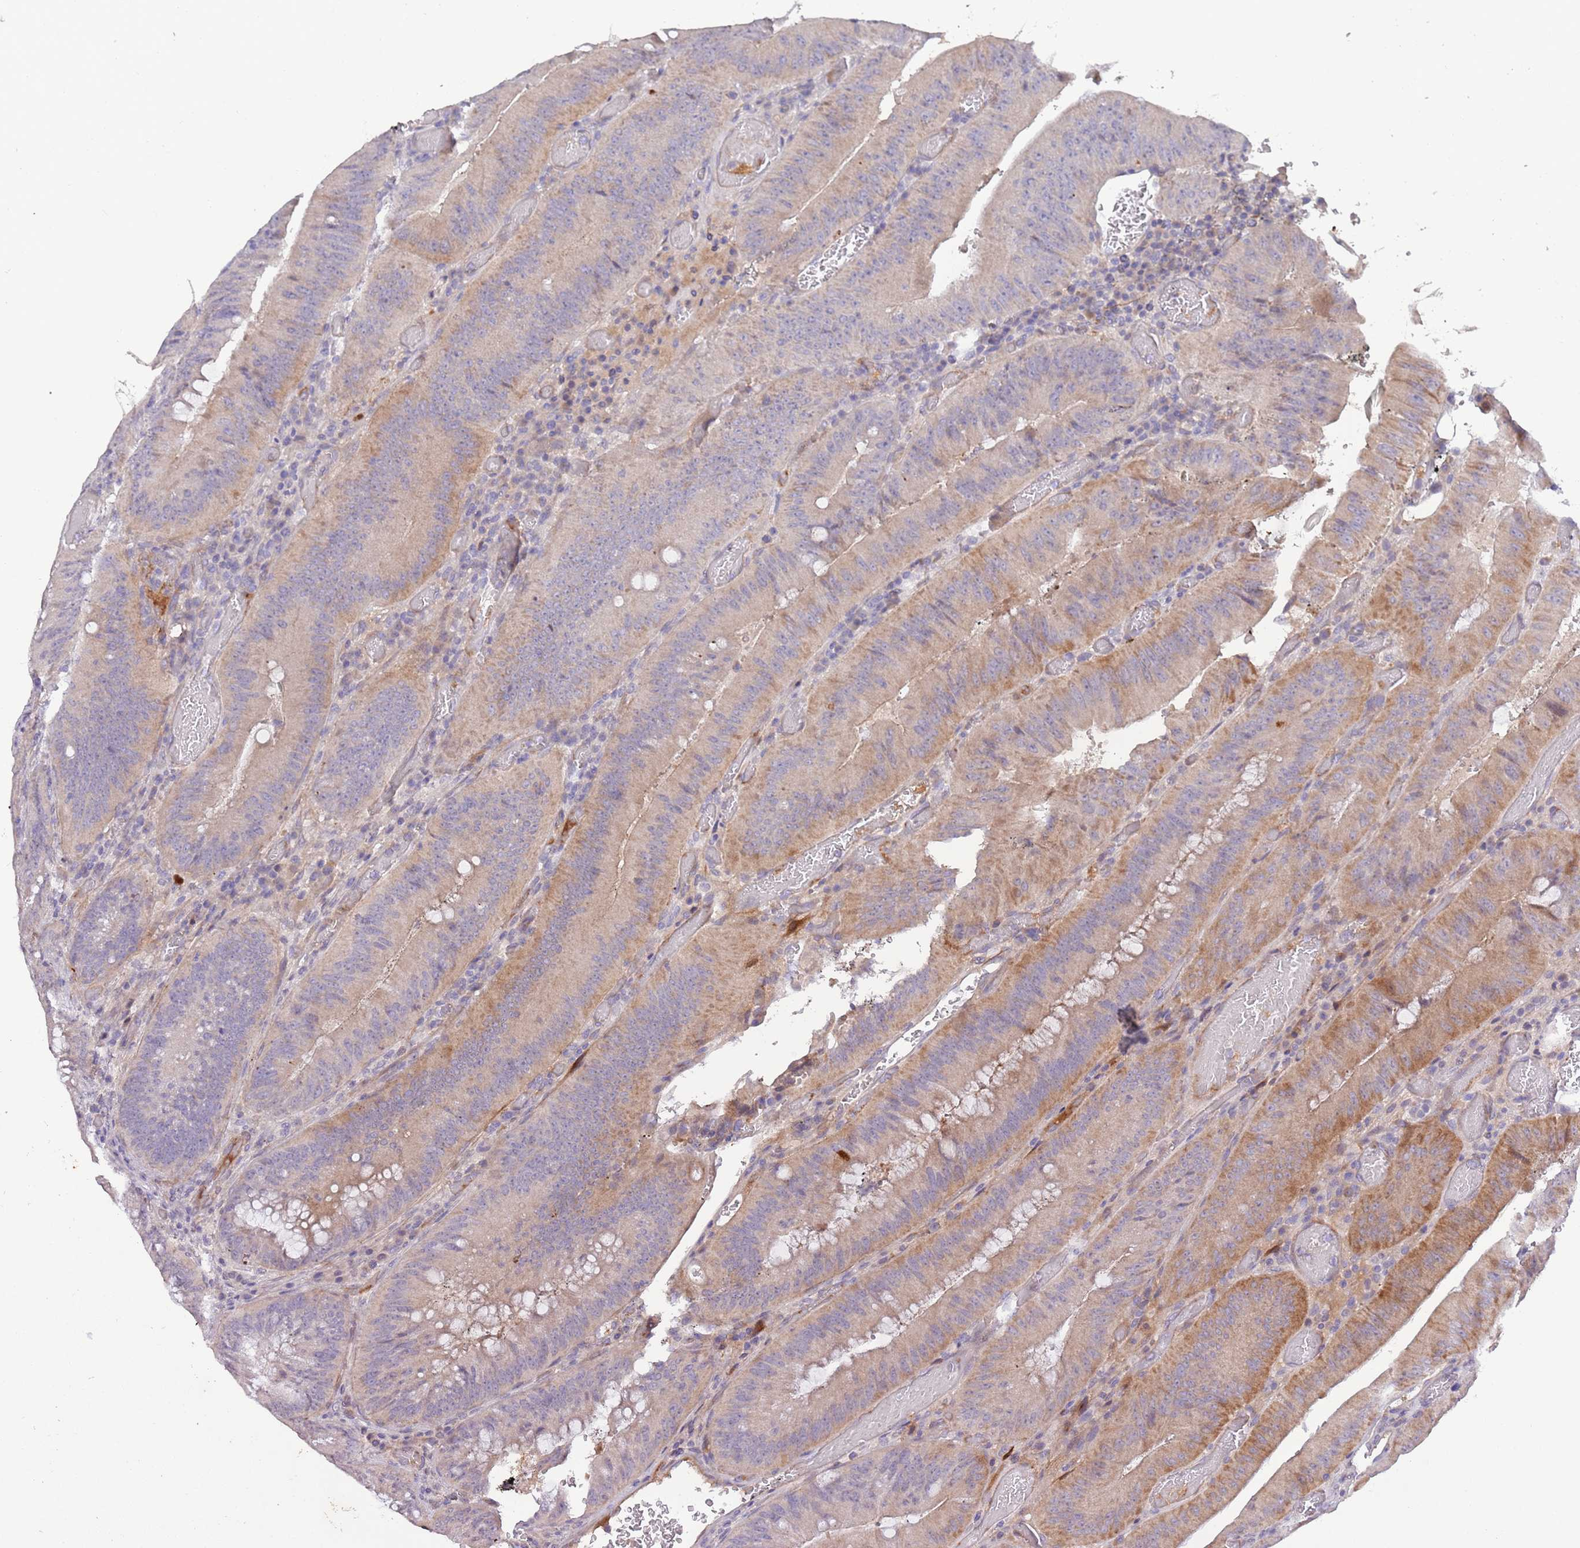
{"staining": {"intensity": "moderate", "quantity": "<25%", "location": "cytoplasmic/membranous"}, "tissue": "colorectal cancer", "cell_type": "Tumor cells", "image_type": "cancer", "snomed": [{"axis": "morphology", "description": "Adenocarcinoma, NOS"}, {"axis": "topography", "description": "Colon"}], "caption": "Immunohistochemical staining of adenocarcinoma (colorectal) exhibits moderate cytoplasmic/membranous protein positivity in approximately <25% of tumor cells.", "gene": "ZNF658", "patient": {"sex": "female", "age": 43}}